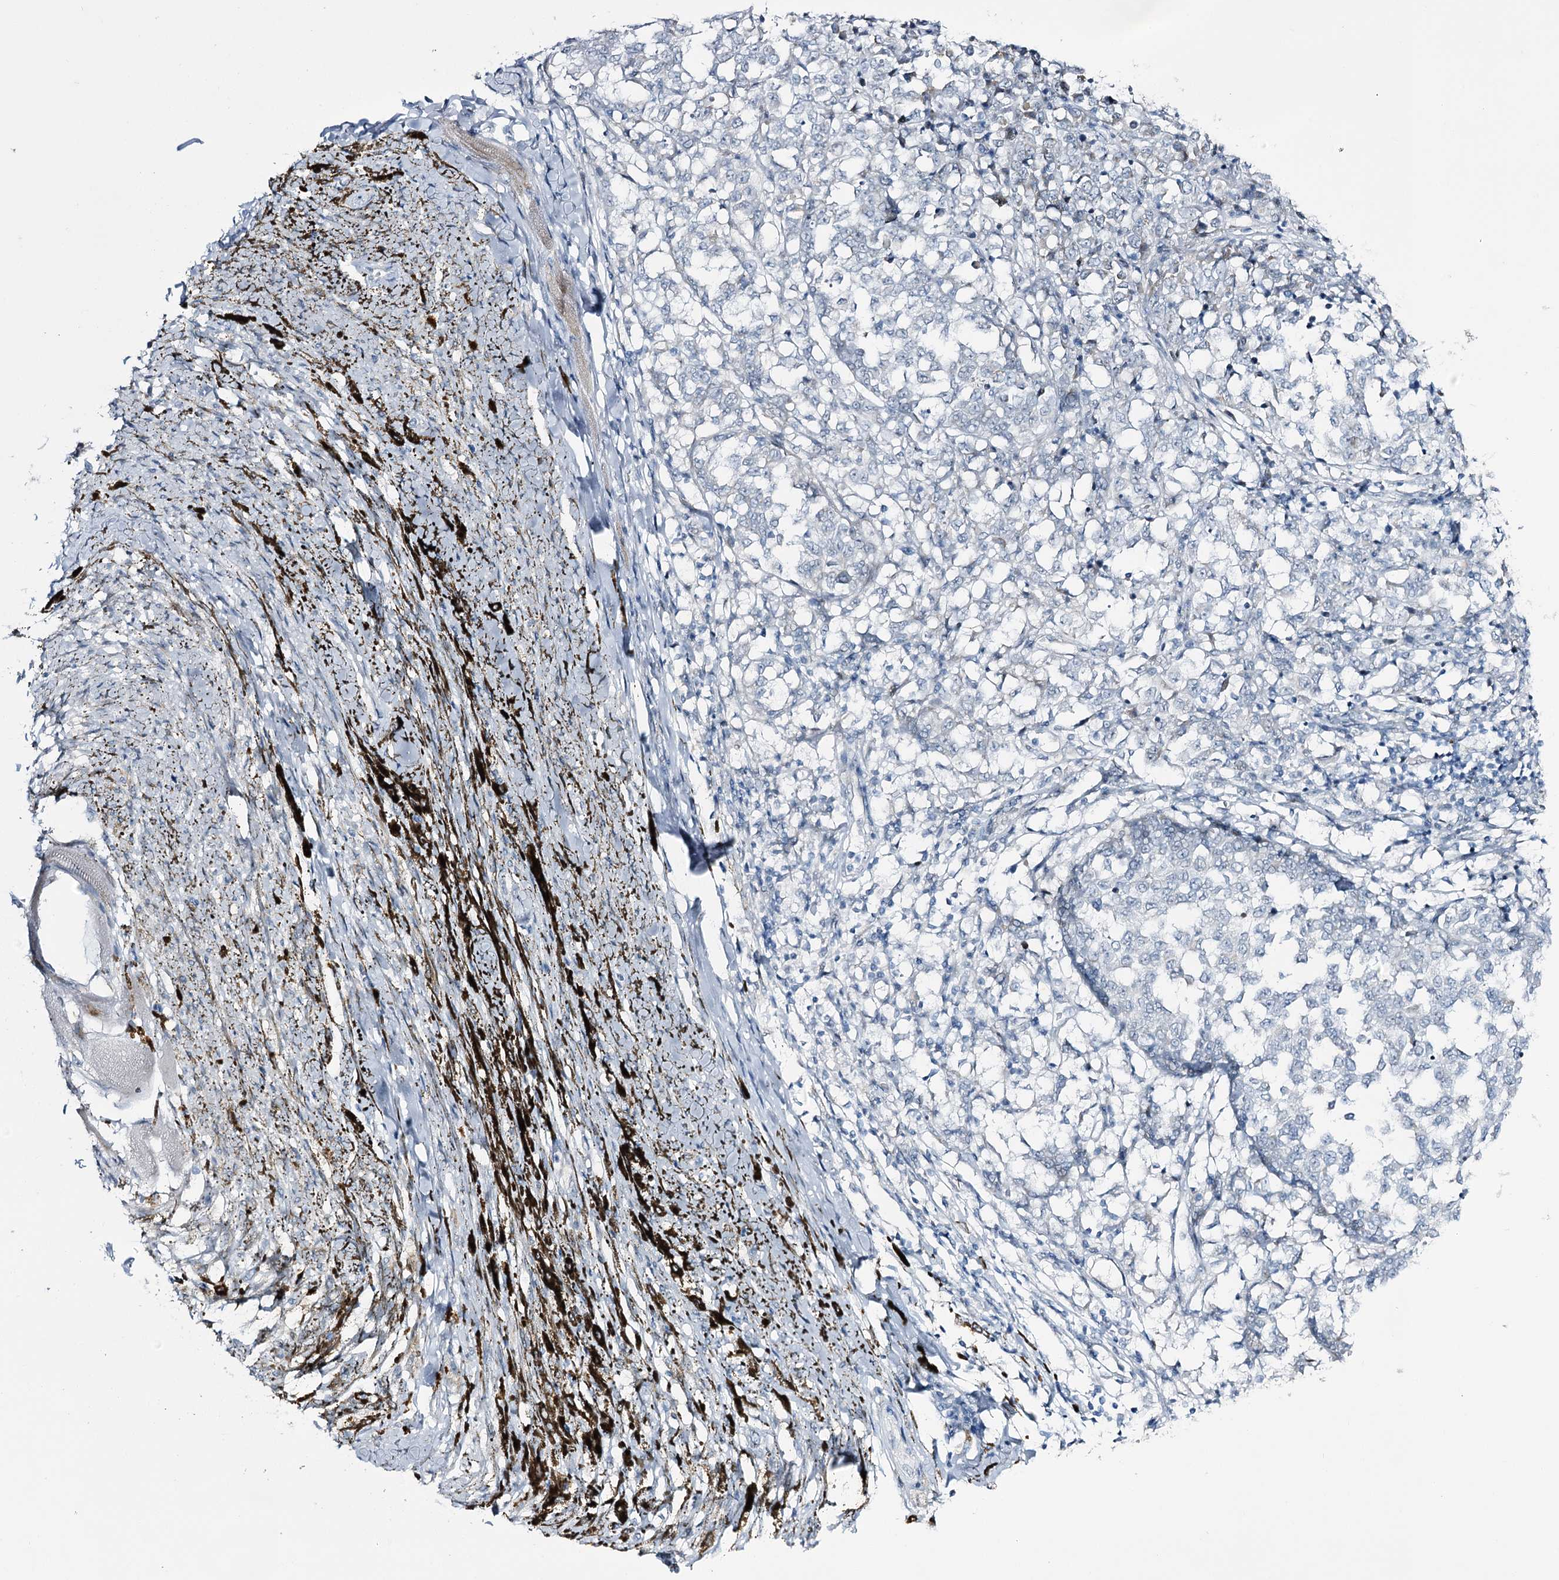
{"staining": {"intensity": "negative", "quantity": "none", "location": "none"}, "tissue": "melanoma", "cell_type": "Tumor cells", "image_type": "cancer", "snomed": [{"axis": "morphology", "description": "Malignant melanoma, NOS"}, {"axis": "topography", "description": "Skin"}], "caption": "This photomicrograph is of malignant melanoma stained with immunohistochemistry (IHC) to label a protein in brown with the nuclei are counter-stained blue. There is no positivity in tumor cells.", "gene": "RBM15B", "patient": {"sex": "female", "age": 72}}